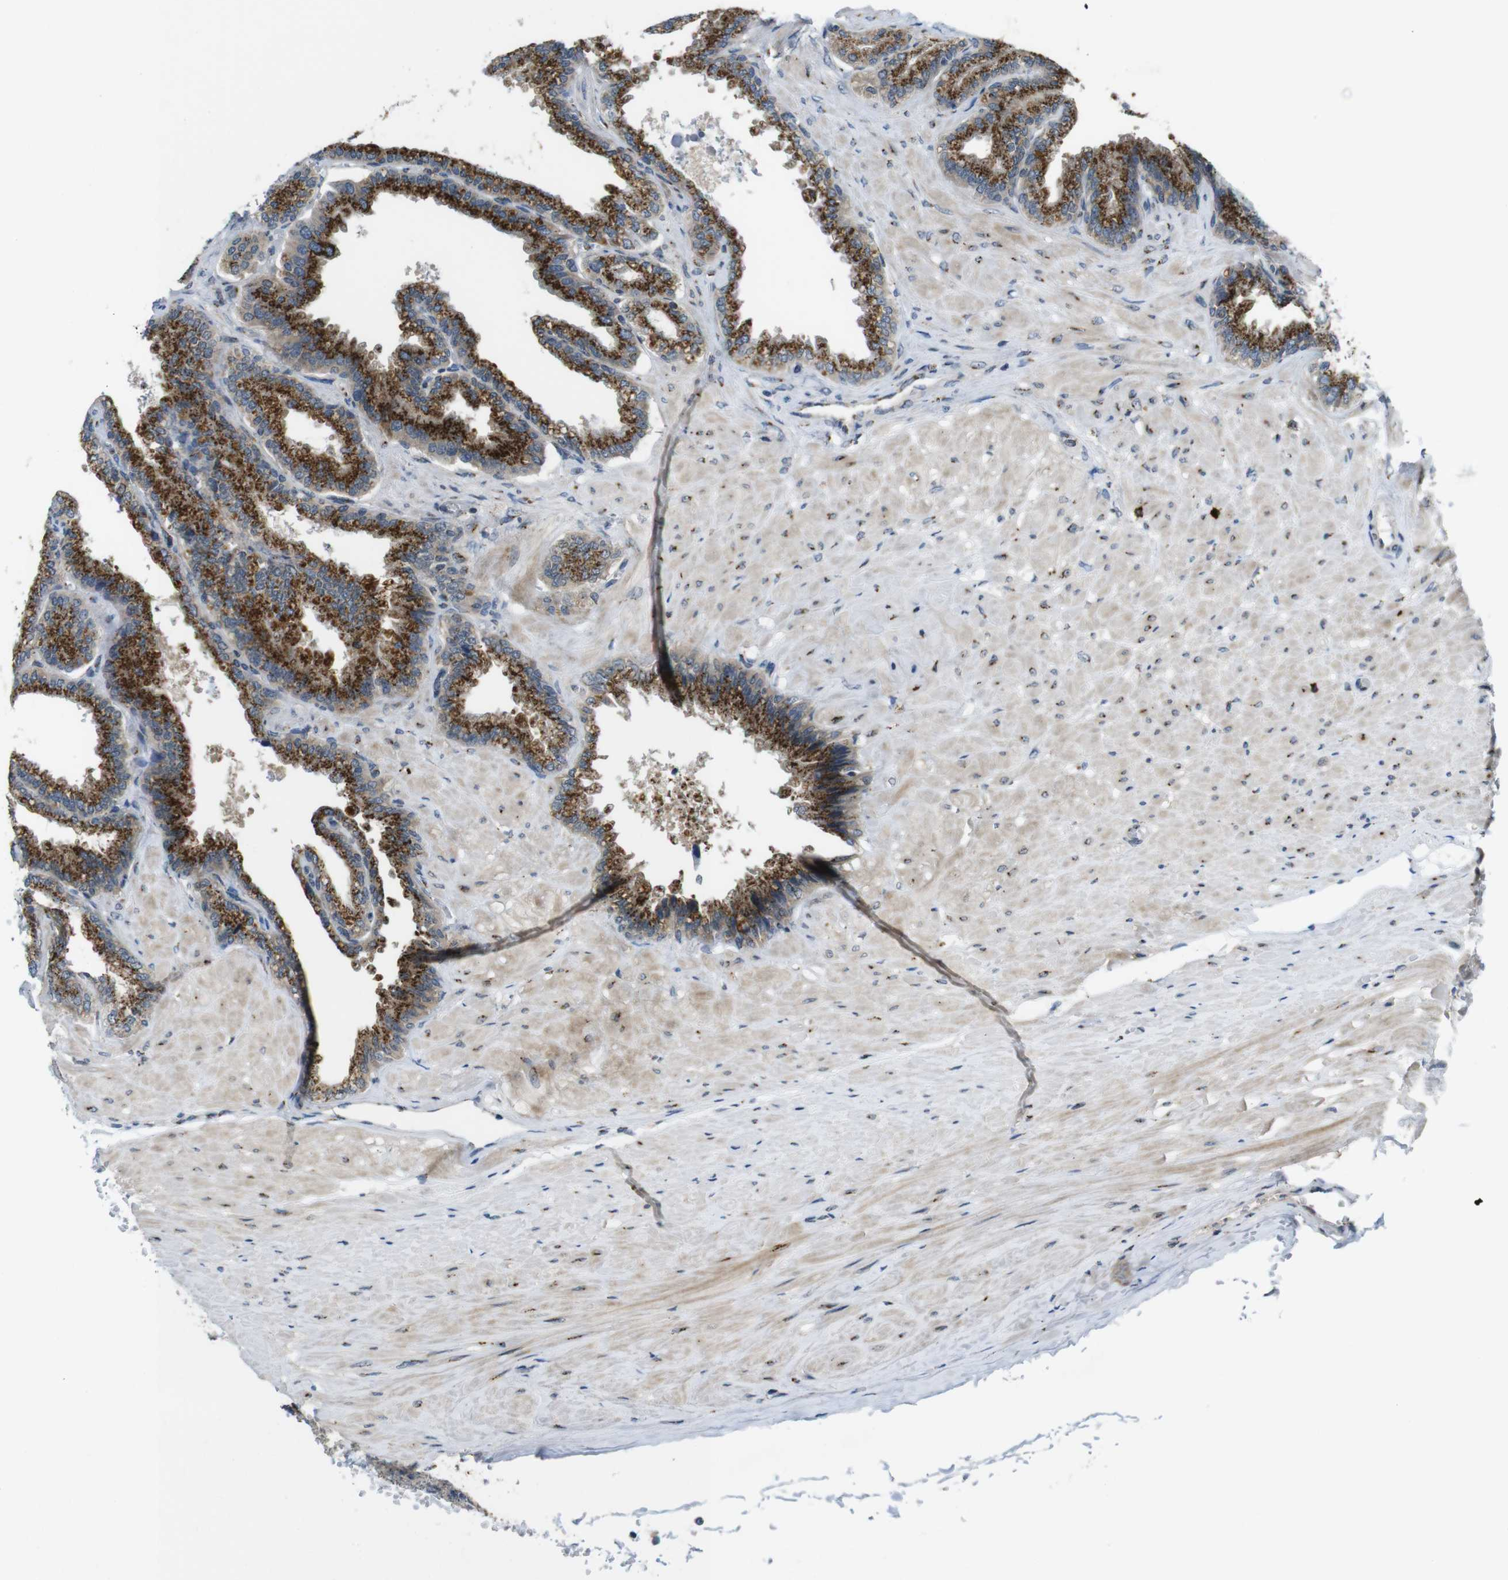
{"staining": {"intensity": "strong", "quantity": ">75%", "location": "cytoplasmic/membranous"}, "tissue": "seminal vesicle", "cell_type": "Glandular cells", "image_type": "normal", "snomed": [{"axis": "morphology", "description": "Normal tissue, NOS"}, {"axis": "topography", "description": "Seminal veicle"}], "caption": "Immunohistochemistry (IHC) histopathology image of unremarkable seminal vesicle stained for a protein (brown), which shows high levels of strong cytoplasmic/membranous positivity in approximately >75% of glandular cells.", "gene": "ZFPL1", "patient": {"sex": "male", "age": 46}}